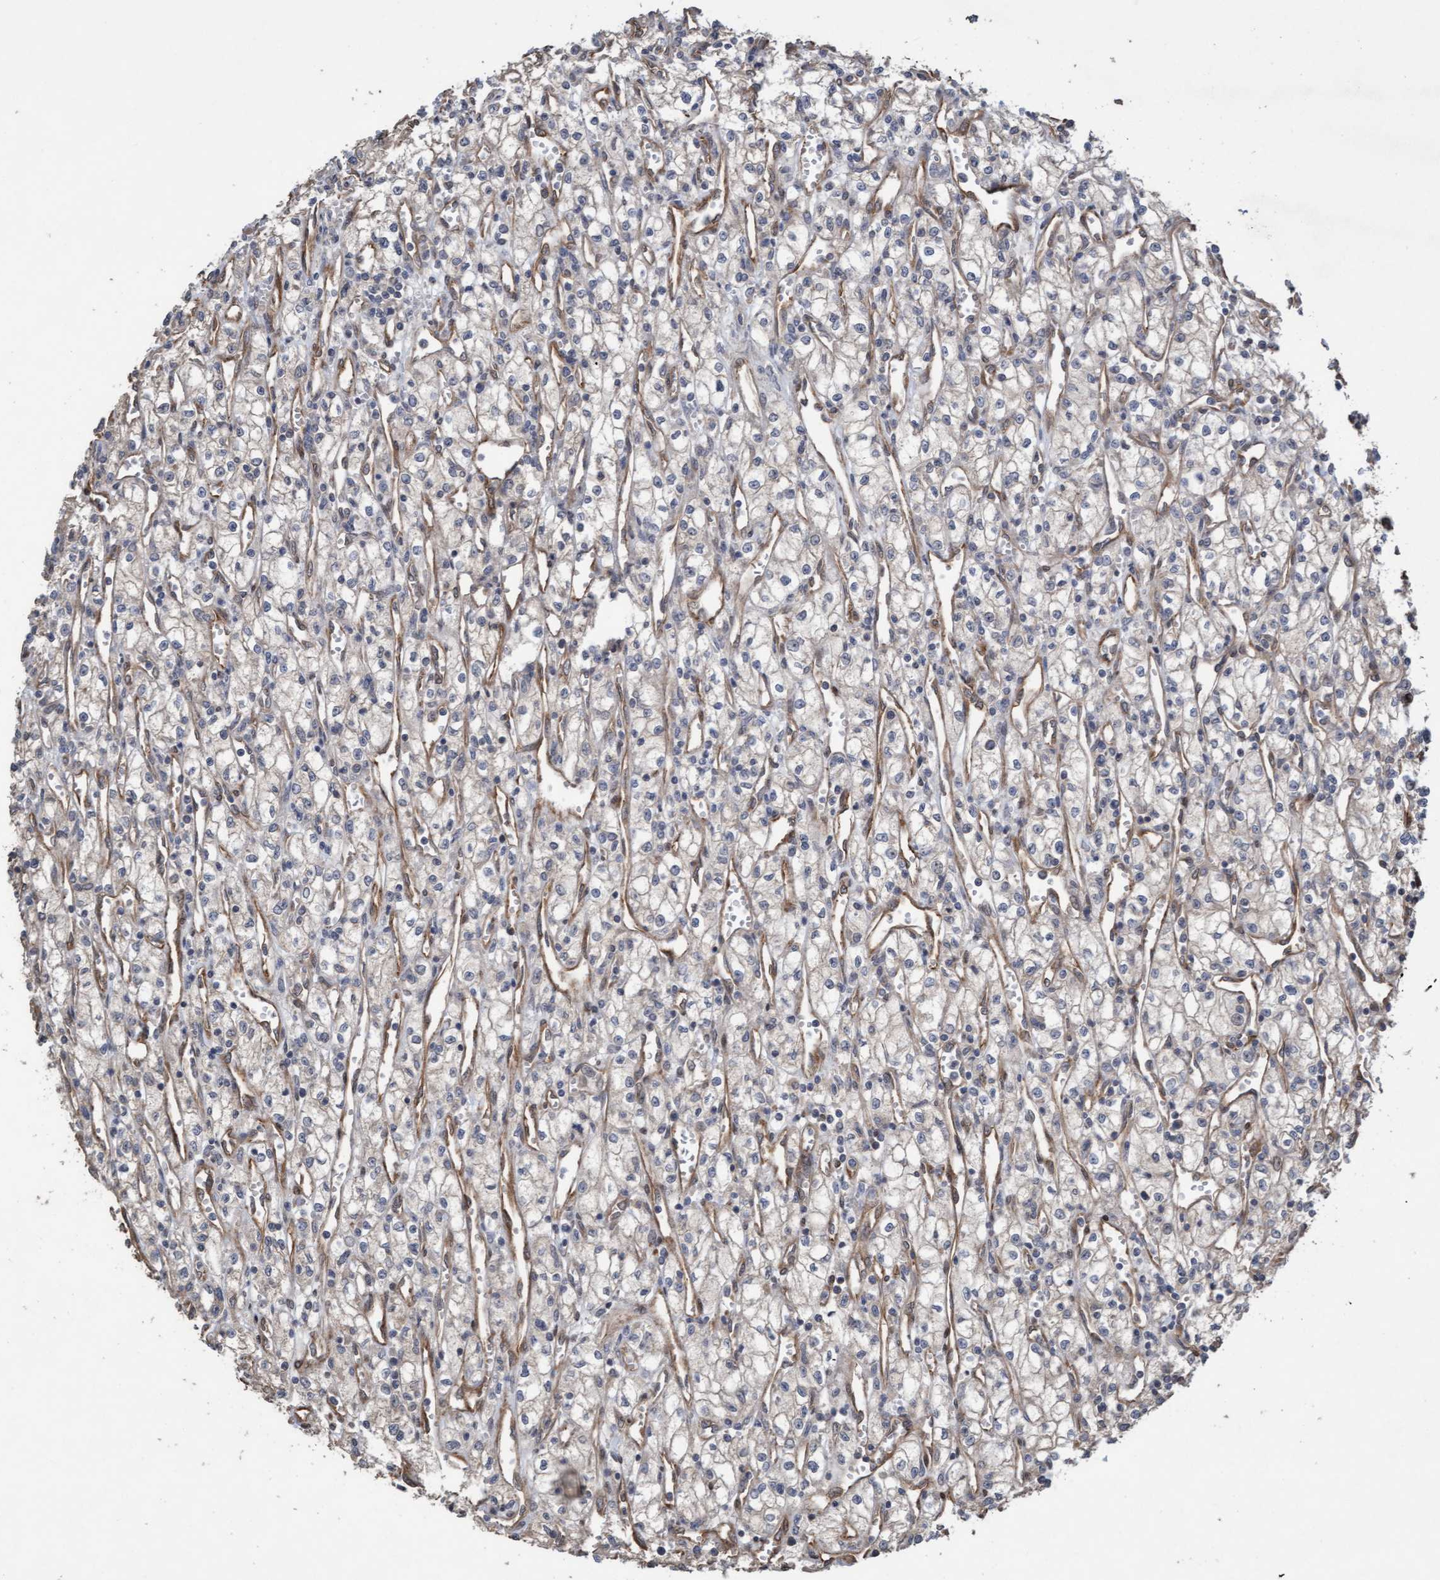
{"staining": {"intensity": "negative", "quantity": "none", "location": "none"}, "tissue": "renal cancer", "cell_type": "Tumor cells", "image_type": "cancer", "snomed": [{"axis": "morphology", "description": "Adenocarcinoma, NOS"}, {"axis": "topography", "description": "Kidney"}], "caption": "Renal cancer (adenocarcinoma) was stained to show a protein in brown. There is no significant staining in tumor cells.", "gene": "CDC42EP4", "patient": {"sex": "male", "age": 59}}